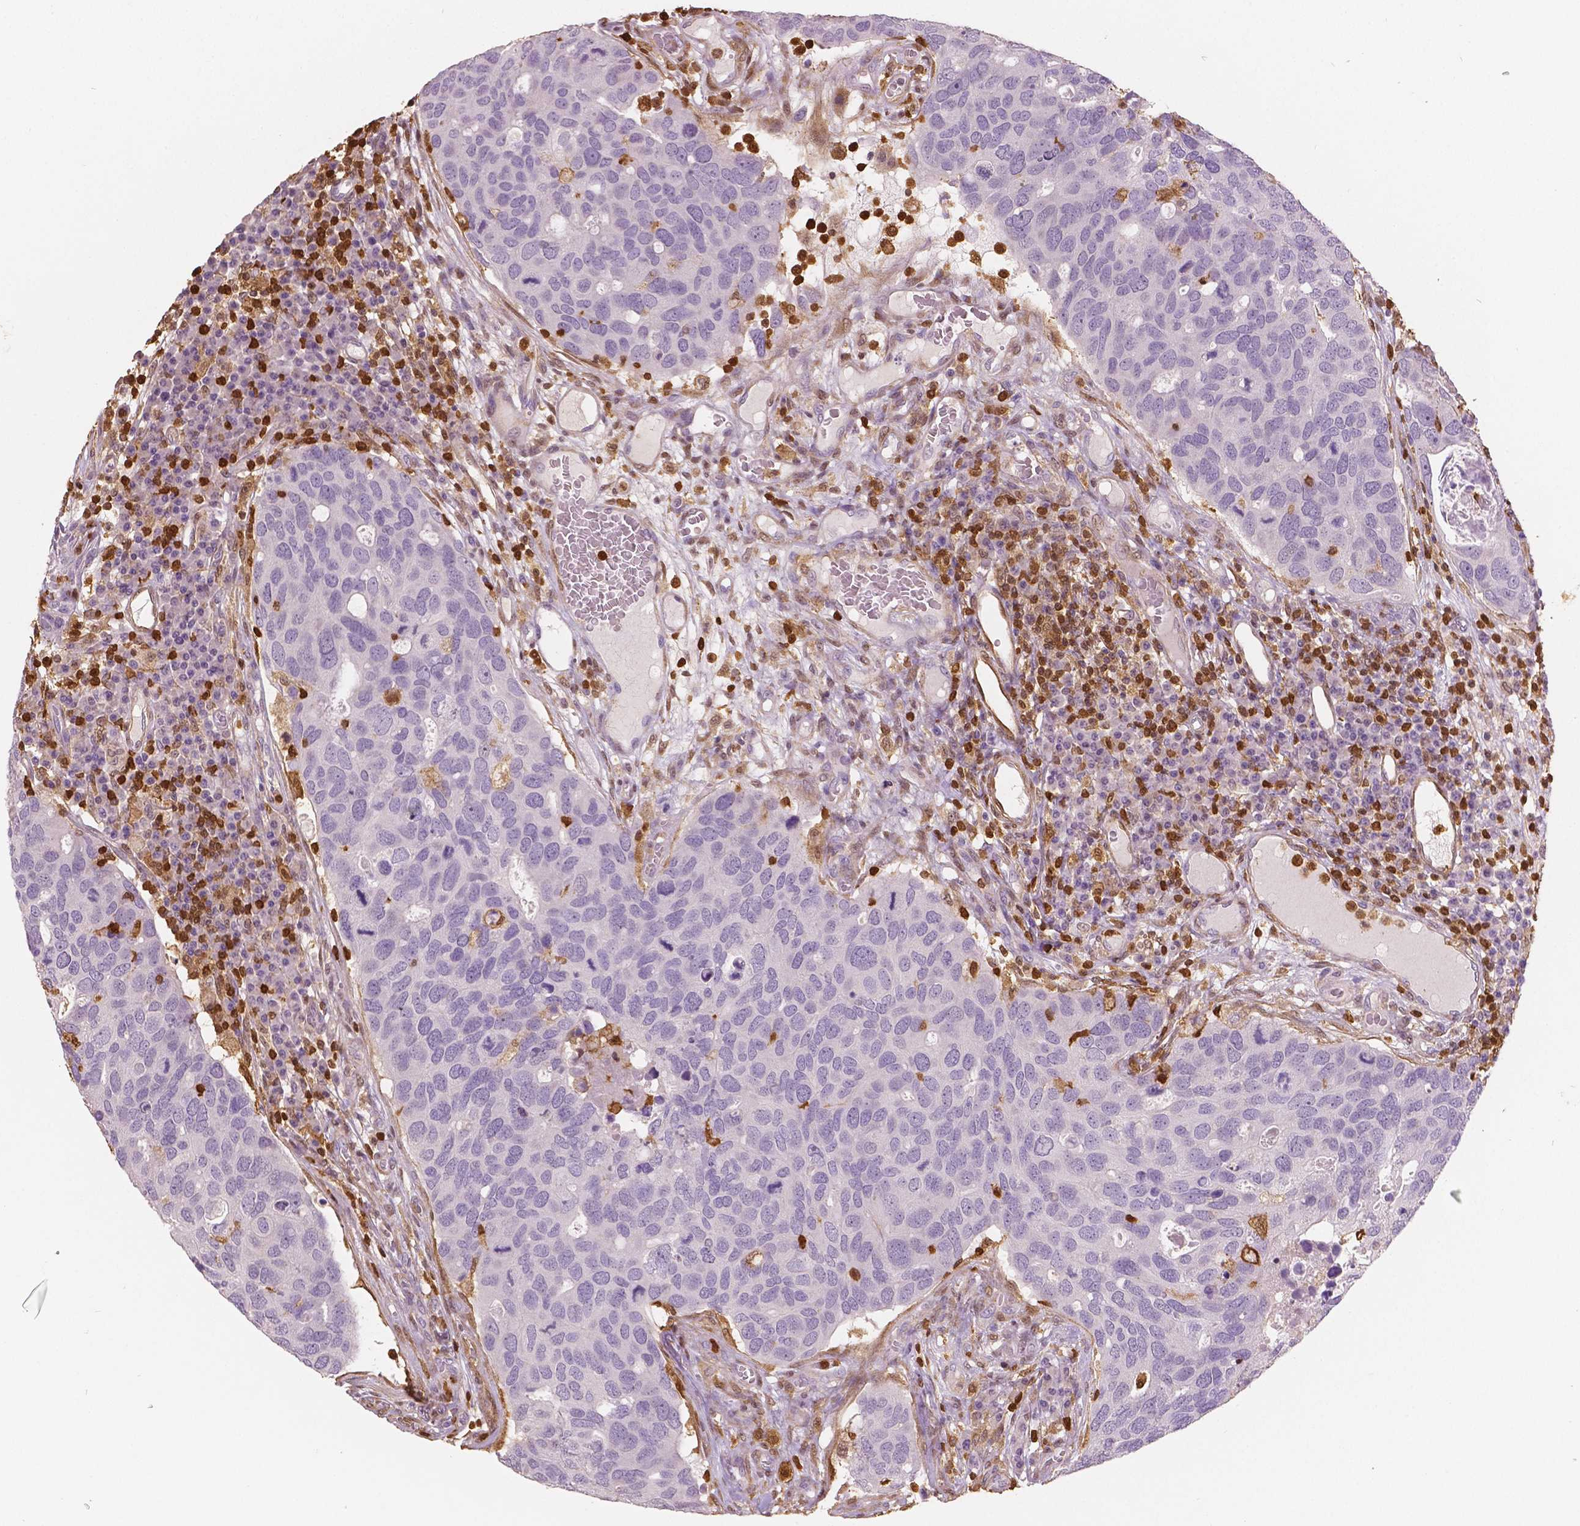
{"staining": {"intensity": "negative", "quantity": "none", "location": "none"}, "tissue": "breast cancer", "cell_type": "Tumor cells", "image_type": "cancer", "snomed": [{"axis": "morphology", "description": "Duct carcinoma"}, {"axis": "topography", "description": "Breast"}], "caption": "The immunohistochemistry image has no significant staining in tumor cells of invasive ductal carcinoma (breast) tissue. (Immunohistochemistry (ihc), brightfield microscopy, high magnification).", "gene": "S100A4", "patient": {"sex": "female", "age": 83}}